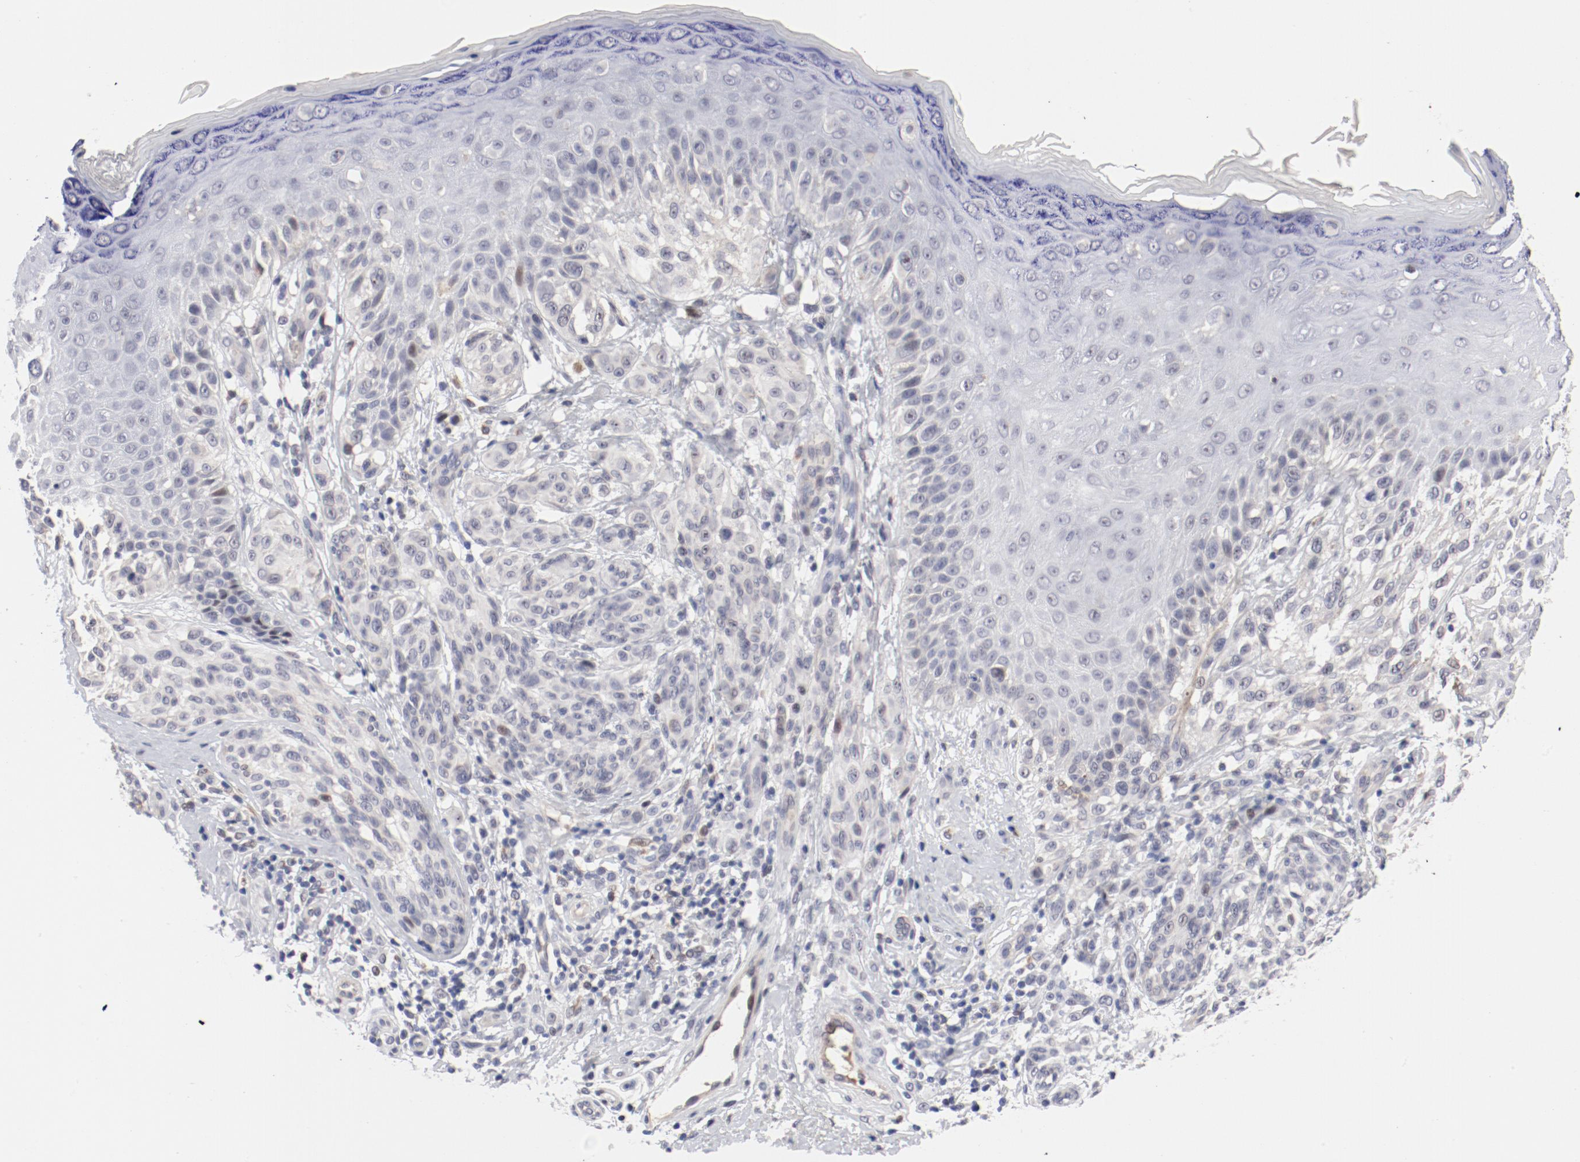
{"staining": {"intensity": "negative", "quantity": "none", "location": "none"}, "tissue": "melanoma", "cell_type": "Tumor cells", "image_type": "cancer", "snomed": [{"axis": "morphology", "description": "Malignant melanoma, NOS"}, {"axis": "topography", "description": "Skin"}], "caption": "DAB immunohistochemical staining of malignant melanoma shows no significant expression in tumor cells. (DAB (3,3'-diaminobenzidine) immunohistochemistry (IHC) visualized using brightfield microscopy, high magnification).", "gene": "FSCB", "patient": {"sex": "male", "age": 57}}